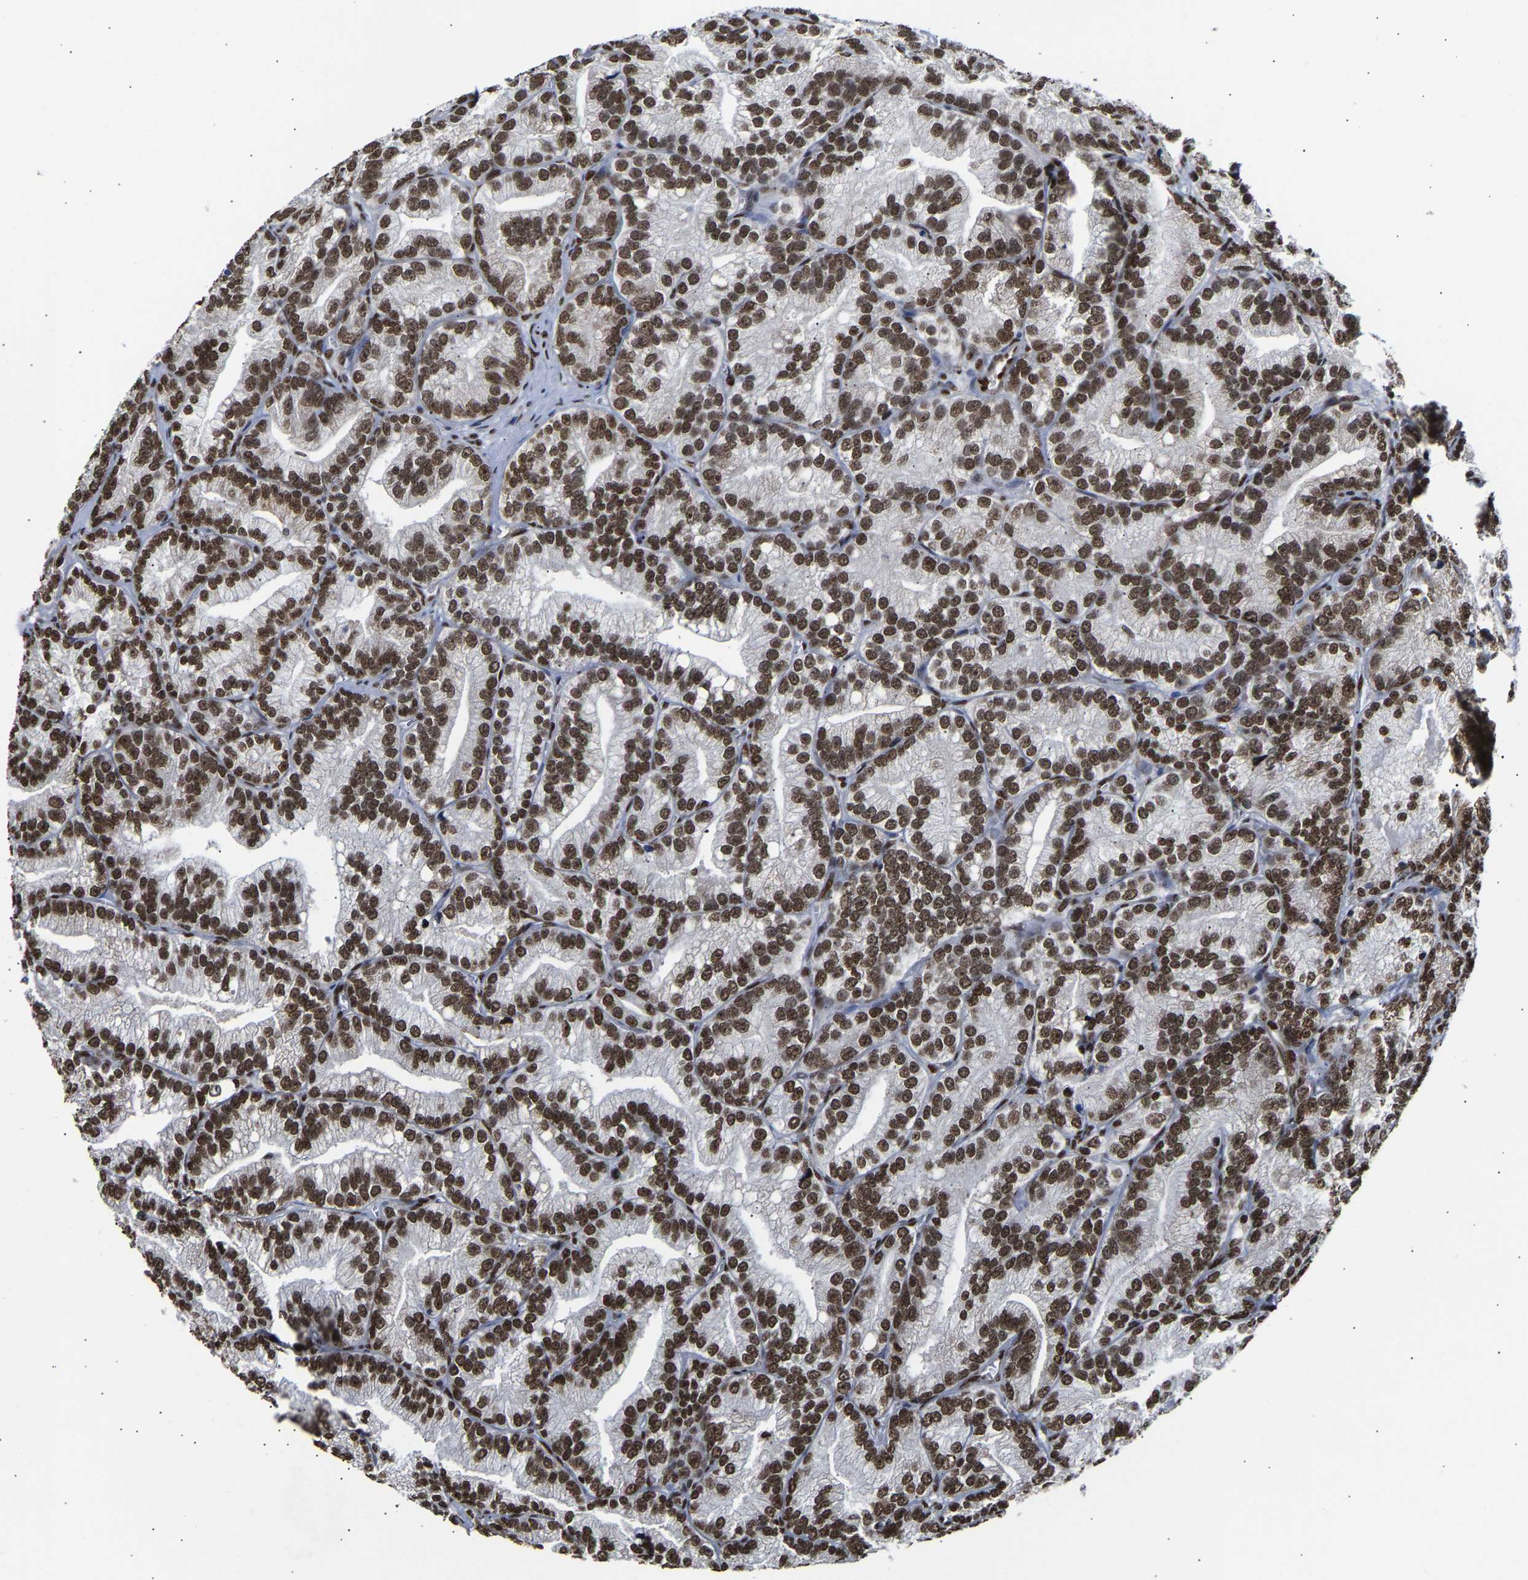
{"staining": {"intensity": "strong", "quantity": ">75%", "location": "cytoplasmic/membranous,nuclear"}, "tissue": "prostate cancer", "cell_type": "Tumor cells", "image_type": "cancer", "snomed": [{"axis": "morphology", "description": "Adenocarcinoma, Low grade"}, {"axis": "topography", "description": "Prostate"}], "caption": "Human prostate cancer stained with a brown dye demonstrates strong cytoplasmic/membranous and nuclear positive positivity in about >75% of tumor cells.", "gene": "PSIP1", "patient": {"sex": "male", "age": 89}}